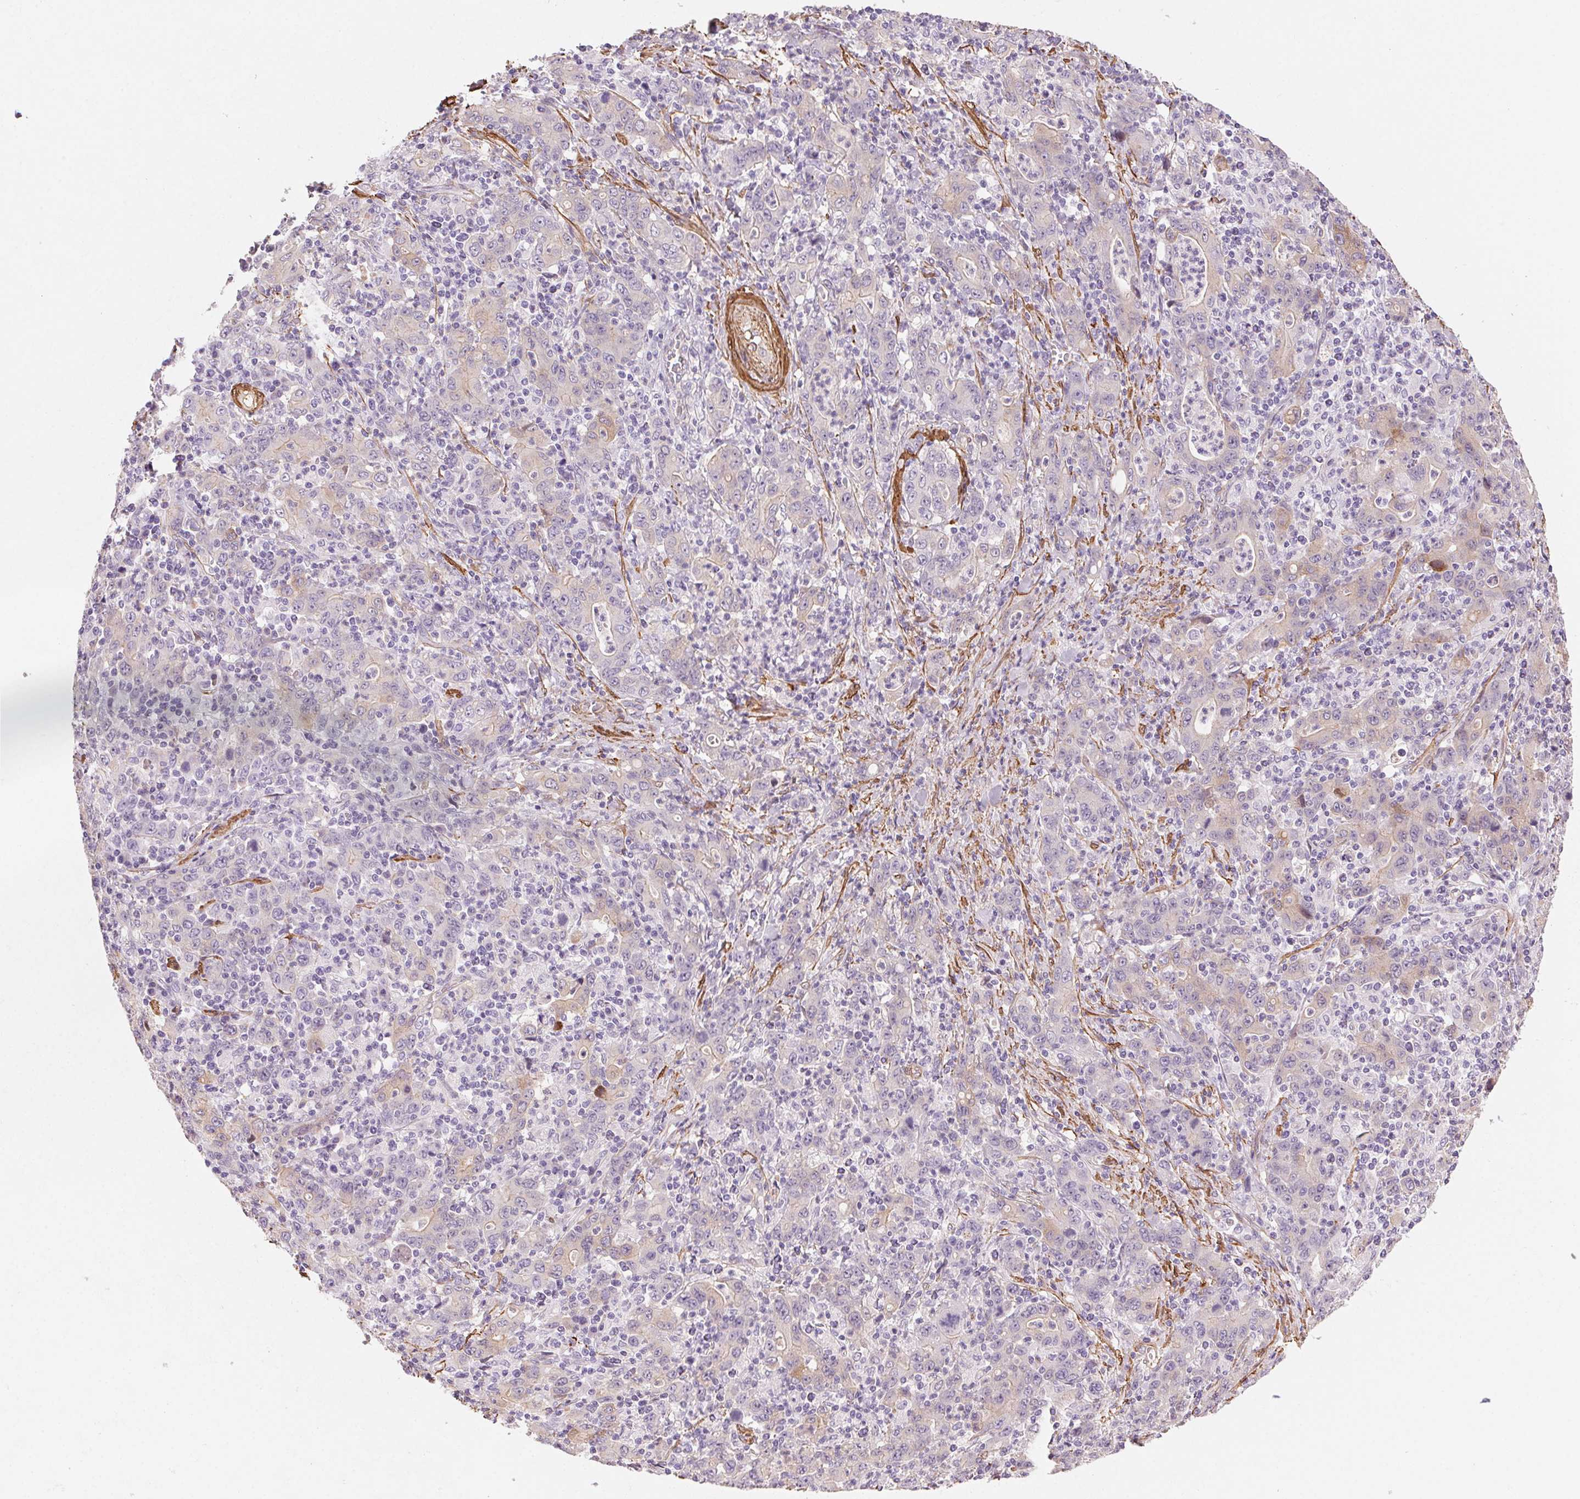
{"staining": {"intensity": "negative", "quantity": "none", "location": "none"}, "tissue": "stomach cancer", "cell_type": "Tumor cells", "image_type": "cancer", "snomed": [{"axis": "morphology", "description": "Adenocarcinoma, NOS"}, {"axis": "topography", "description": "Stomach, upper"}], "caption": "The micrograph reveals no staining of tumor cells in stomach cancer.", "gene": "GPX8", "patient": {"sex": "male", "age": 69}}